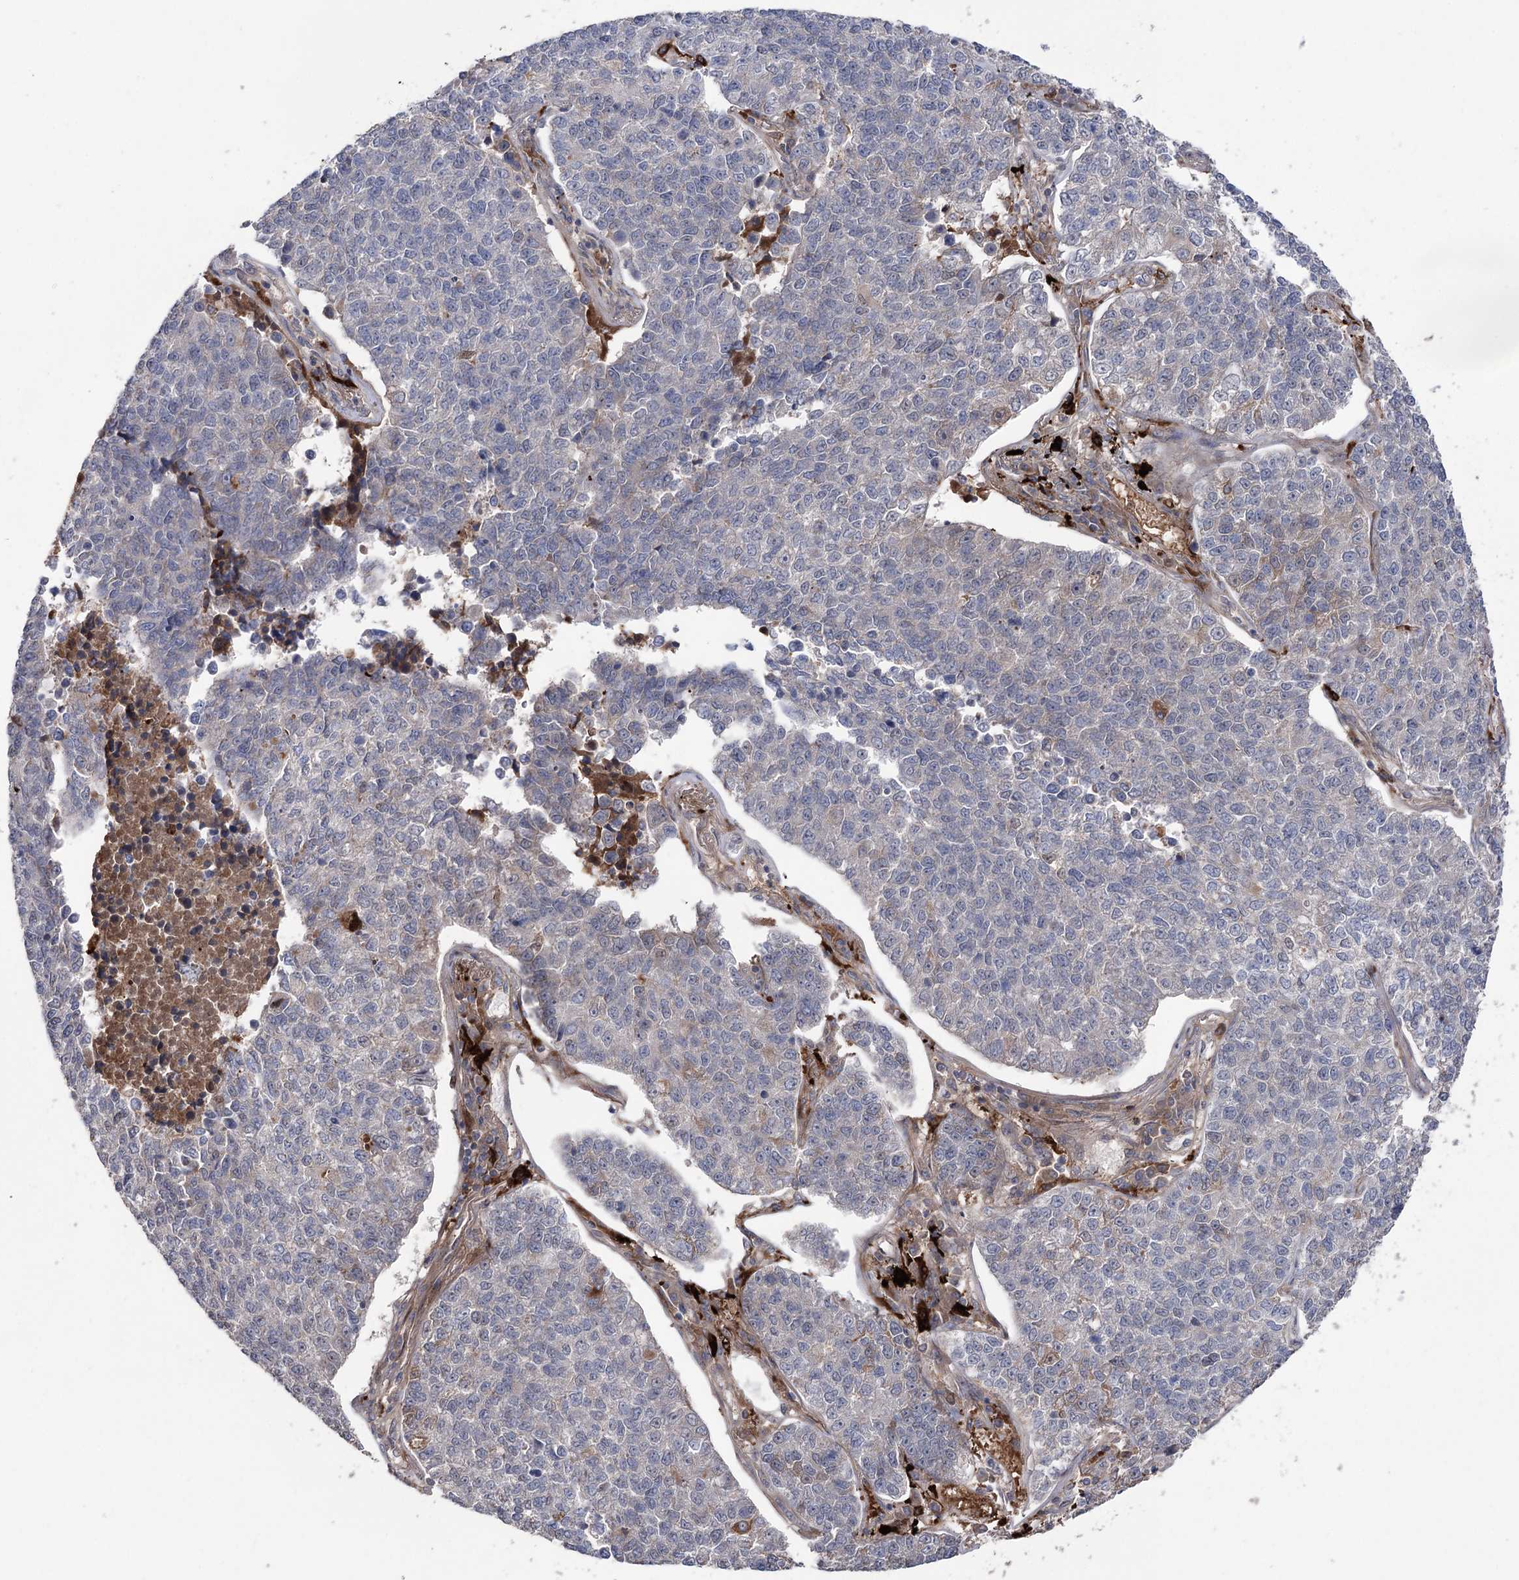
{"staining": {"intensity": "negative", "quantity": "none", "location": "none"}, "tissue": "lung cancer", "cell_type": "Tumor cells", "image_type": "cancer", "snomed": [{"axis": "morphology", "description": "Adenocarcinoma, NOS"}, {"axis": "topography", "description": "Lung"}], "caption": "The histopathology image shows no significant expression in tumor cells of lung adenocarcinoma.", "gene": "OTUD1", "patient": {"sex": "male", "age": 49}}